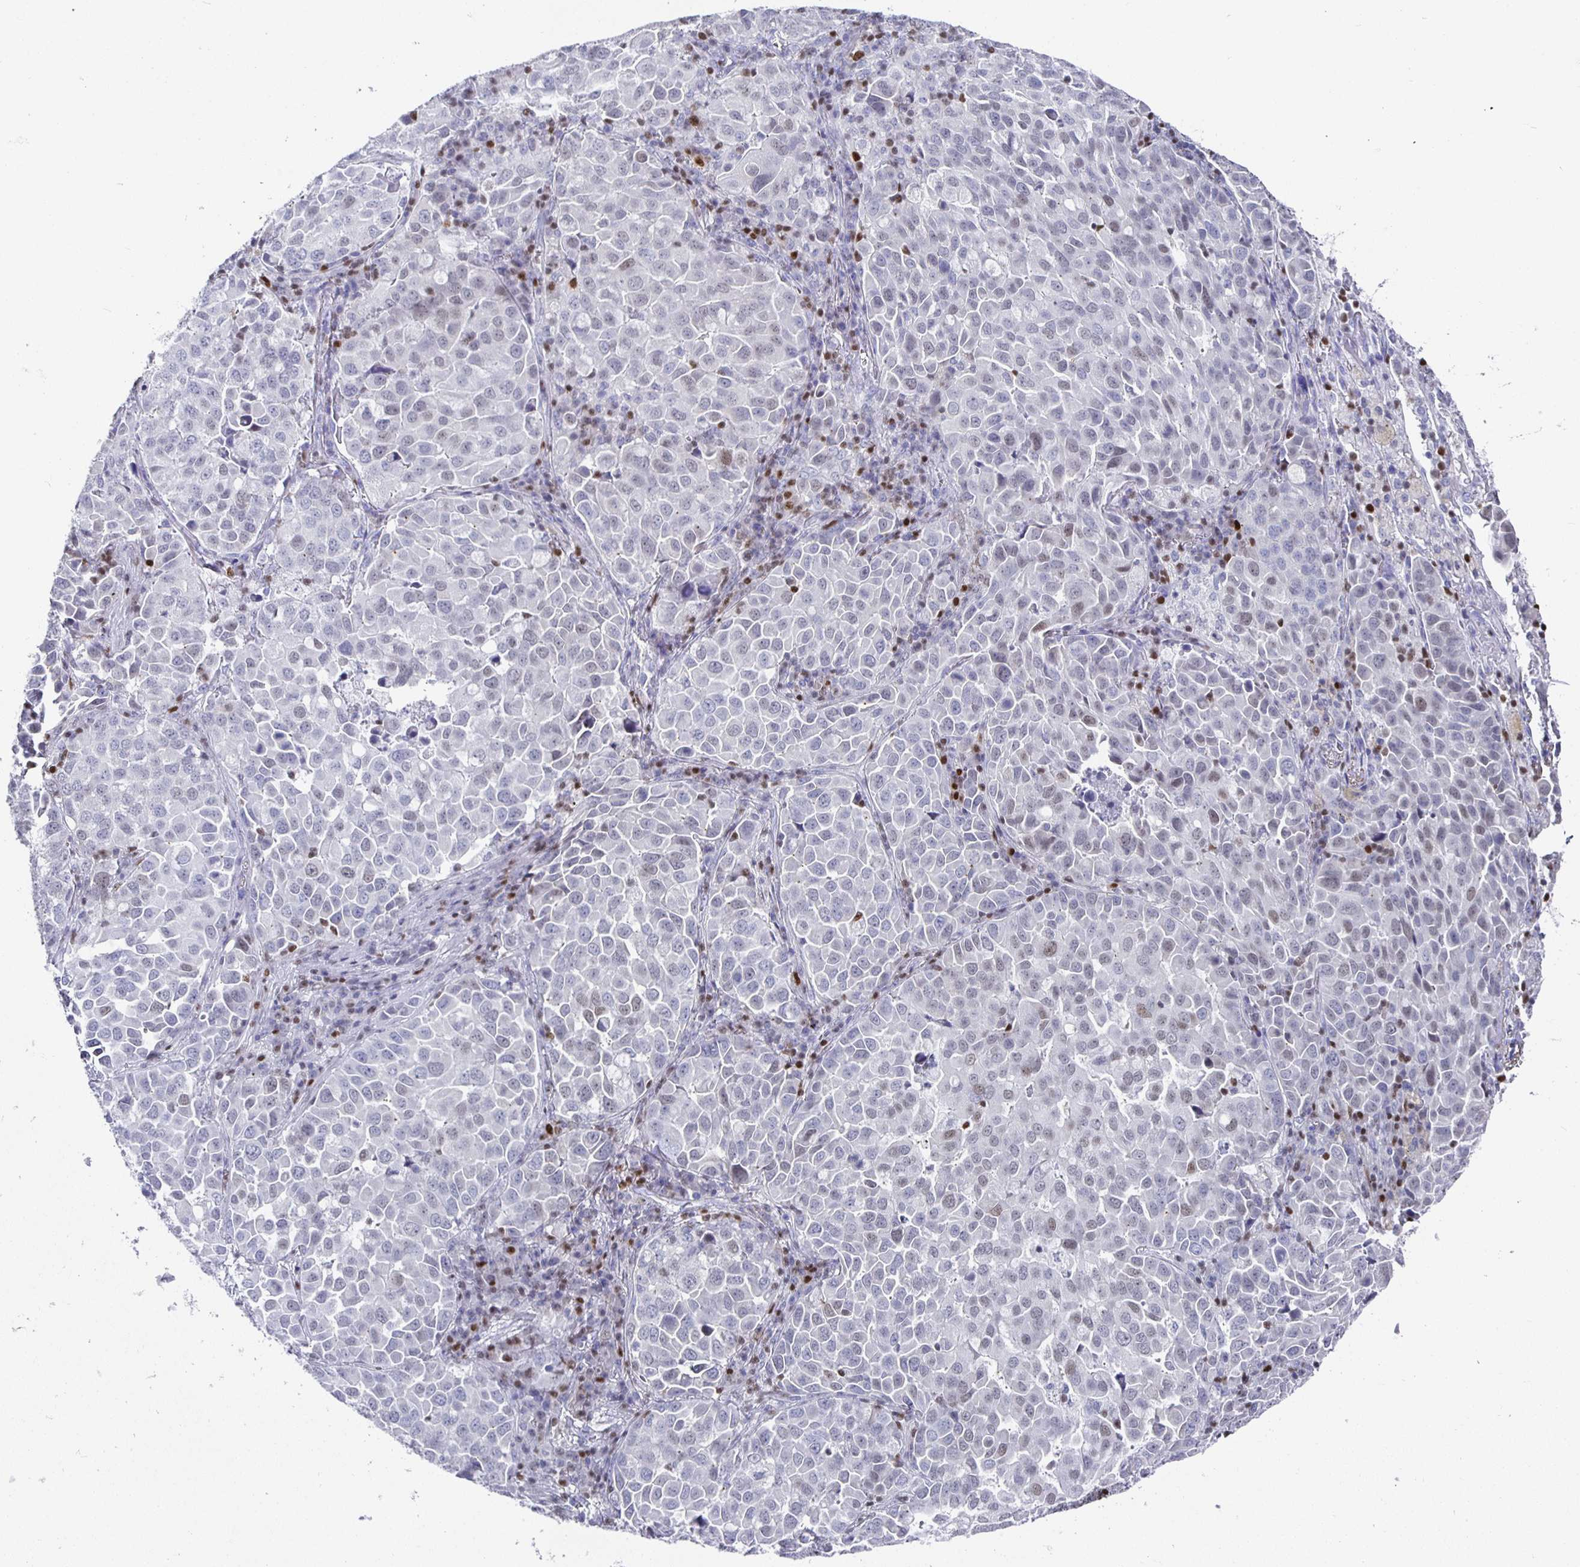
{"staining": {"intensity": "negative", "quantity": "none", "location": "none"}, "tissue": "lung cancer", "cell_type": "Tumor cells", "image_type": "cancer", "snomed": [{"axis": "morphology", "description": "Adenocarcinoma, NOS"}, {"axis": "morphology", "description": "Adenocarcinoma, metastatic, NOS"}, {"axis": "topography", "description": "Lymph node"}, {"axis": "topography", "description": "Lung"}], "caption": "IHC histopathology image of lung metastatic adenocarcinoma stained for a protein (brown), which demonstrates no expression in tumor cells.", "gene": "RUNX2", "patient": {"sex": "female", "age": 65}}